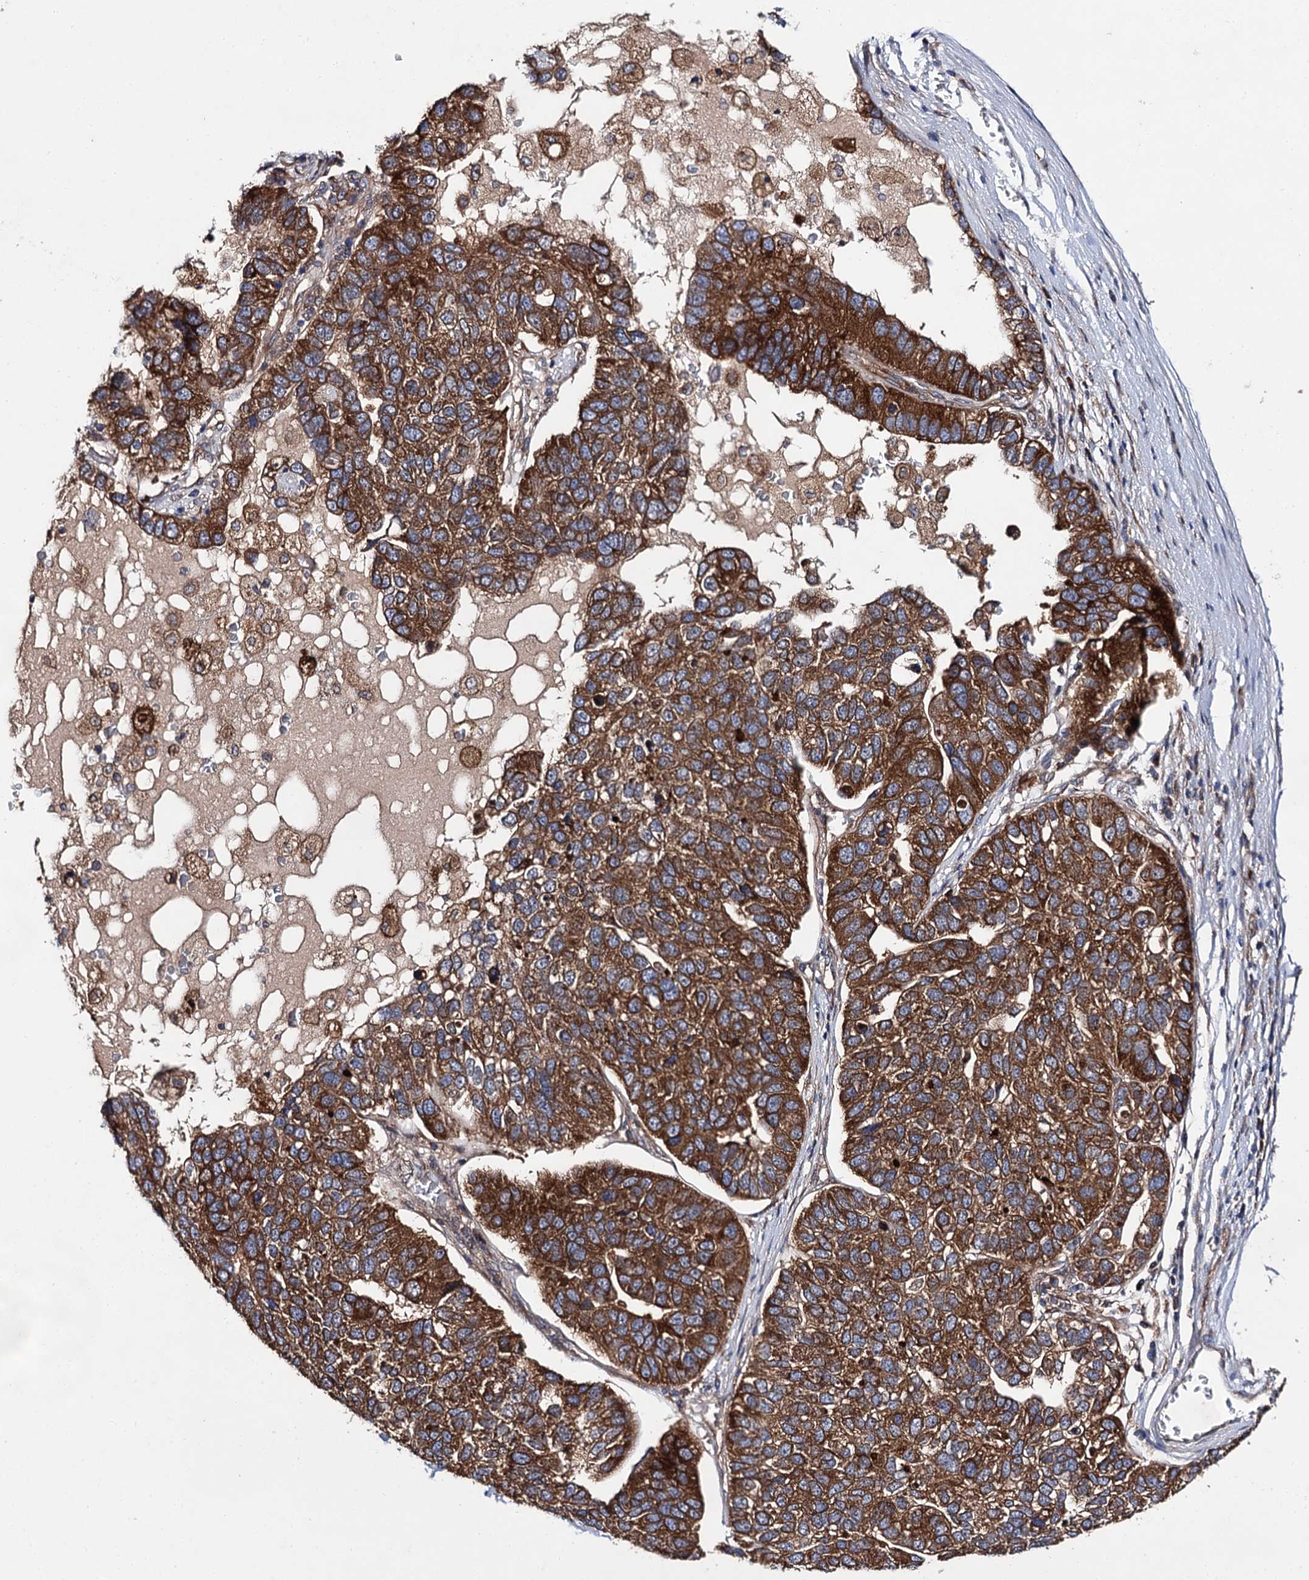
{"staining": {"intensity": "strong", "quantity": ">75%", "location": "cytoplasmic/membranous"}, "tissue": "pancreatic cancer", "cell_type": "Tumor cells", "image_type": "cancer", "snomed": [{"axis": "morphology", "description": "Adenocarcinoma, NOS"}, {"axis": "topography", "description": "Pancreas"}], "caption": "Immunohistochemical staining of pancreatic cancer (adenocarcinoma) displays high levels of strong cytoplasmic/membranous positivity in approximately >75% of tumor cells.", "gene": "NAA25", "patient": {"sex": "female", "age": 61}}